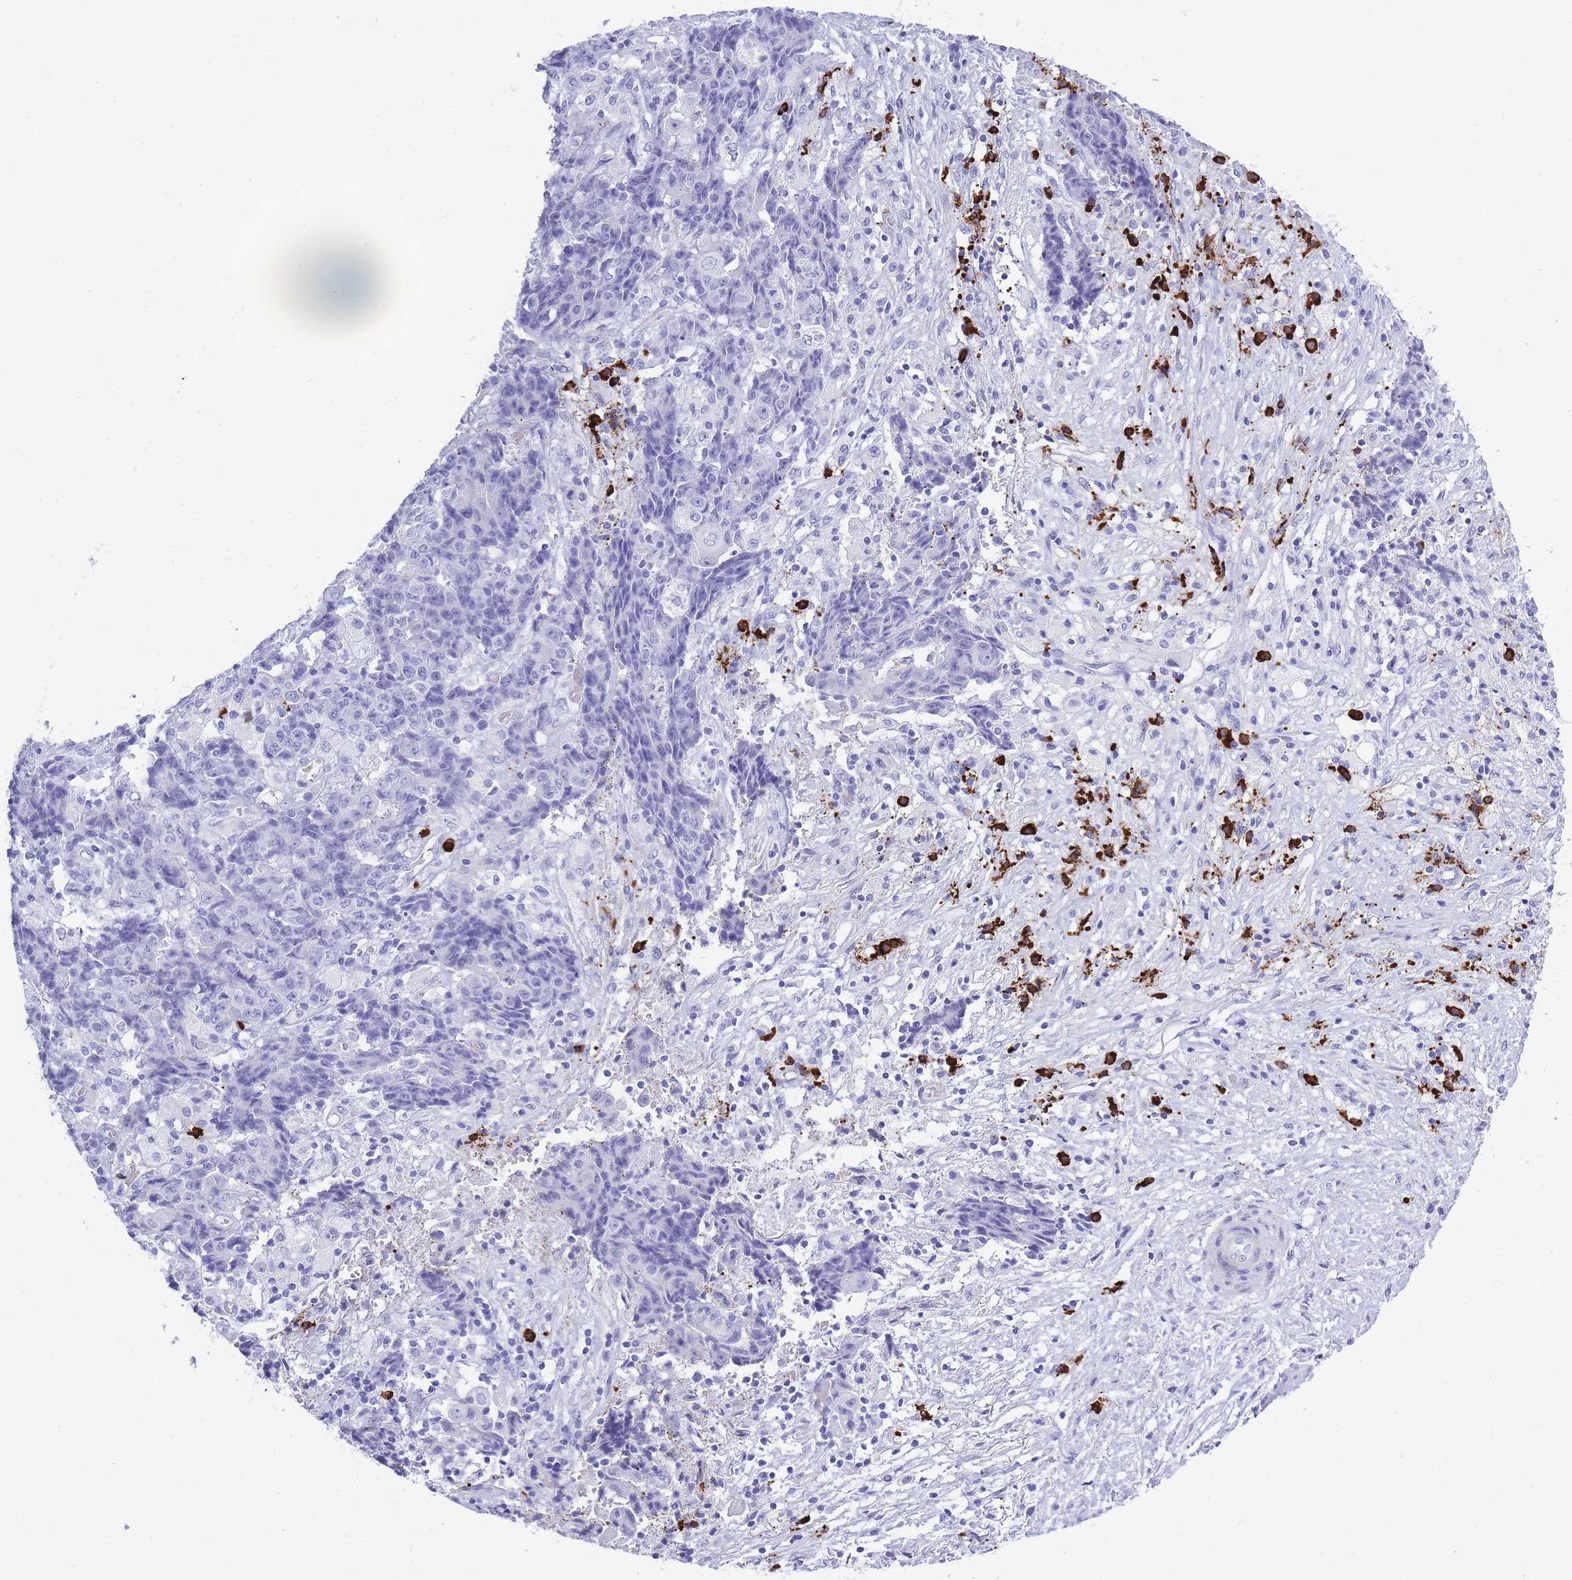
{"staining": {"intensity": "negative", "quantity": "none", "location": "none"}, "tissue": "ovarian cancer", "cell_type": "Tumor cells", "image_type": "cancer", "snomed": [{"axis": "morphology", "description": "Carcinoma, endometroid"}, {"axis": "topography", "description": "Ovary"}], "caption": "Protein analysis of ovarian cancer (endometroid carcinoma) reveals no significant positivity in tumor cells.", "gene": "ZFP62", "patient": {"sex": "female", "age": 42}}